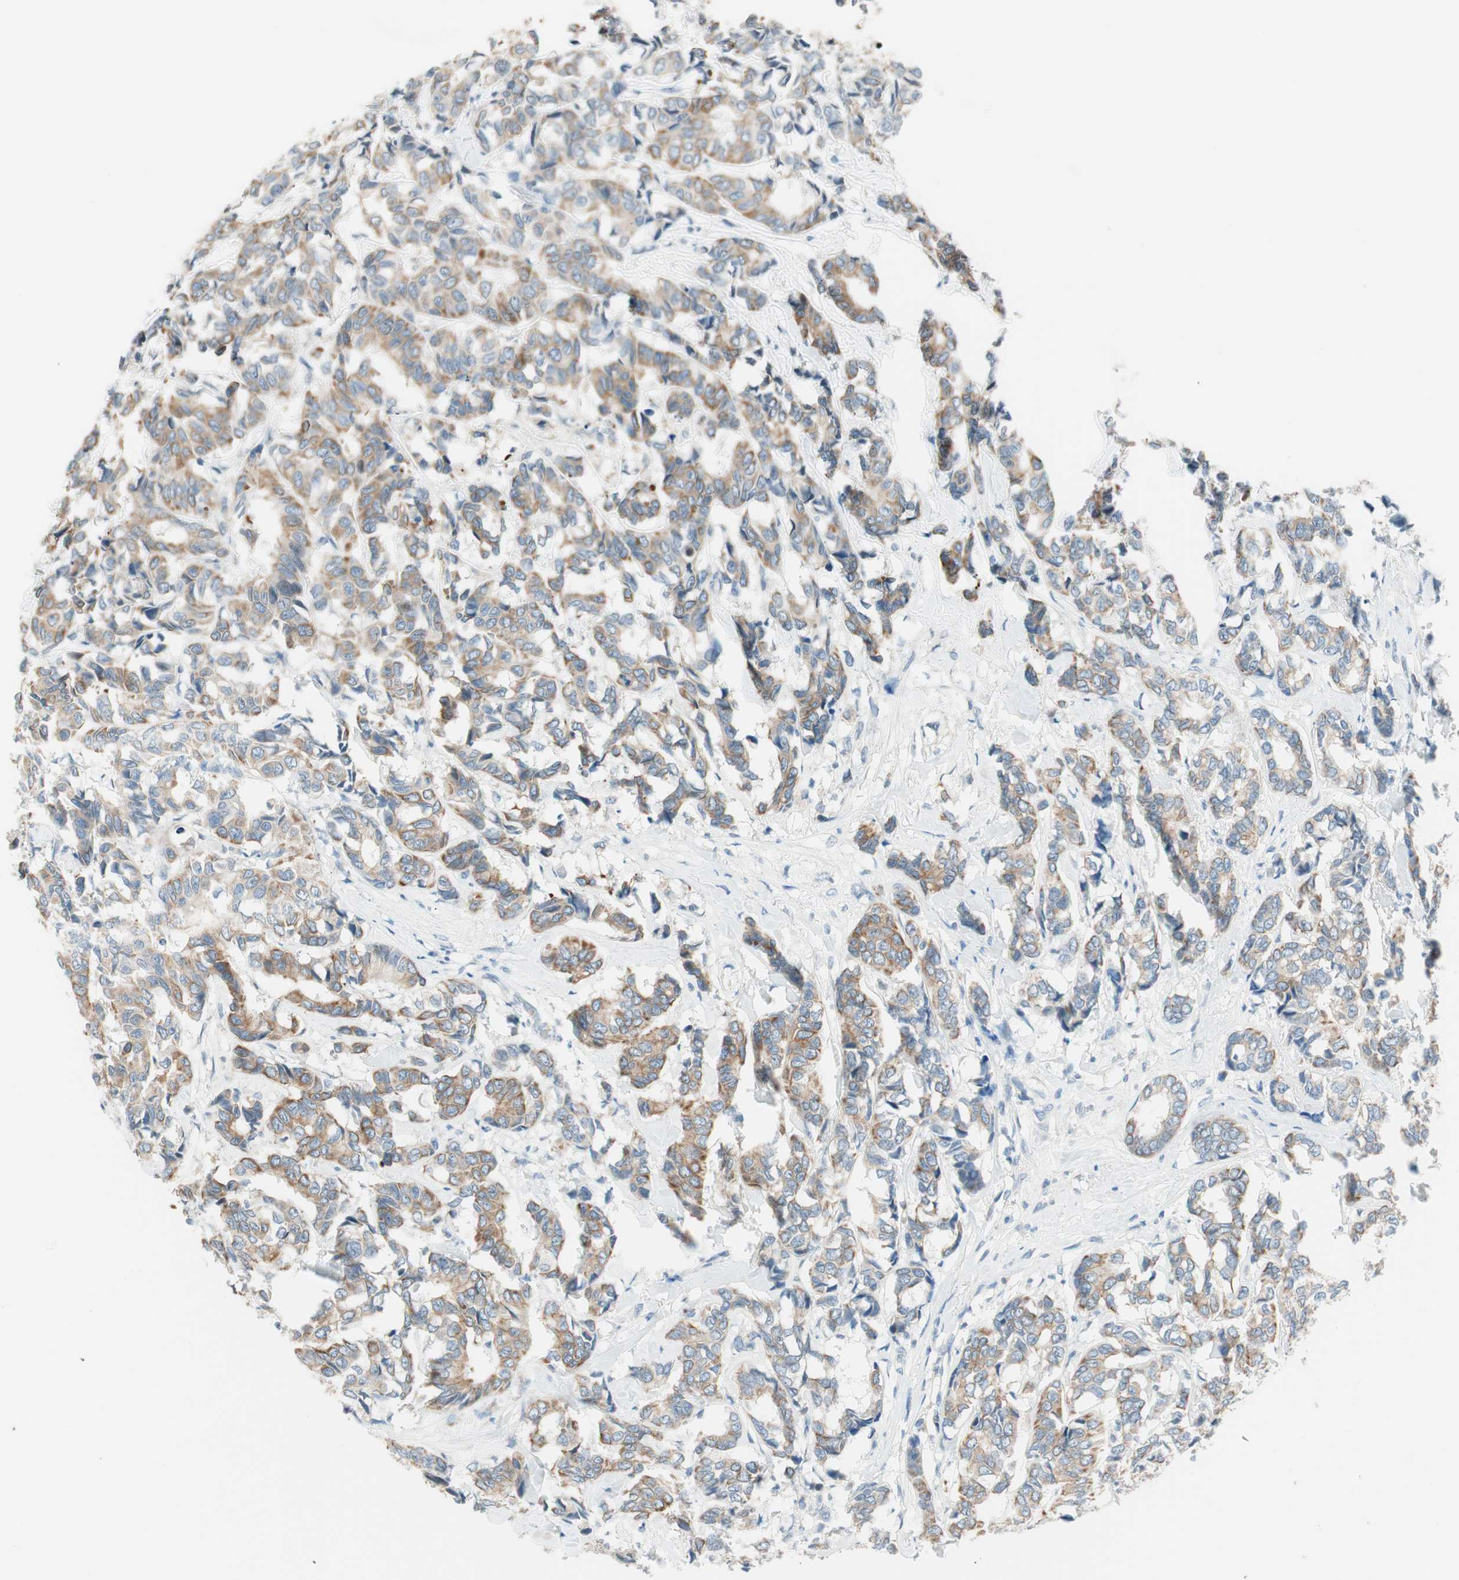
{"staining": {"intensity": "moderate", "quantity": ">75%", "location": "cytoplasmic/membranous"}, "tissue": "breast cancer", "cell_type": "Tumor cells", "image_type": "cancer", "snomed": [{"axis": "morphology", "description": "Duct carcinoma"}, {"axis": "topography", "description": "Breast"}], "caption": "IHC micrograph of neoplastic tissue: human breast infiltrating ductal carcinoma stained using IHC reveals medium levels of moderate protein expression localized specifically in the cytoplasmic/membranous of tumor cells, appearing as a cytoplasmic/membranous brown color.", "gene": "GNAO1", "patient": {"sex": "female", "age": 87}}